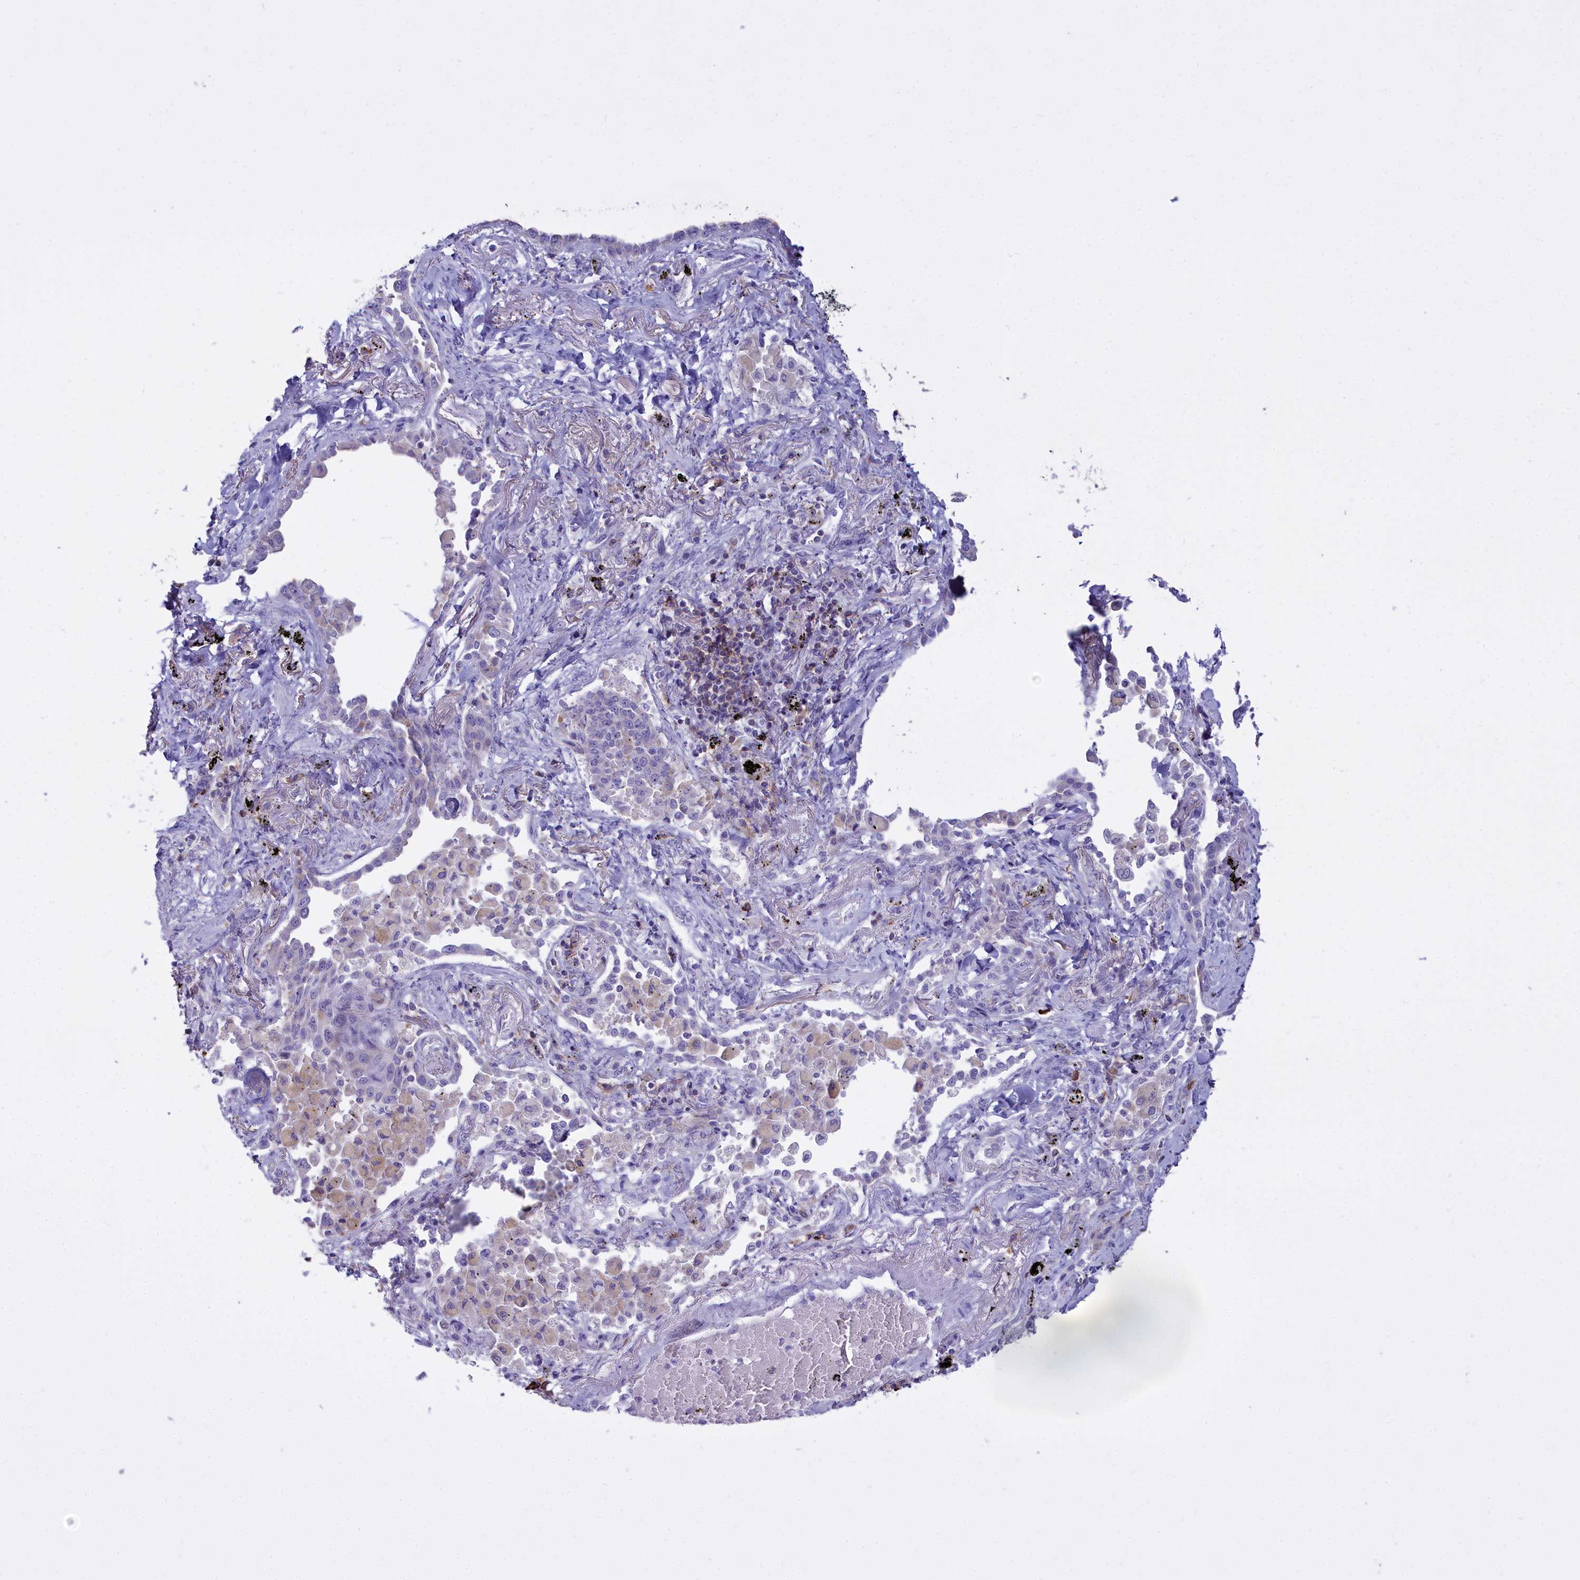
{"staining": {"intensity": "negative", "quantity": "none", "location": "none"}, "tissue": "lung cancer", "cell_type": "Tumor cells", "image_type": "cancer", "snomed": [{"axis": "morphology", "description": "Adenocarcinoma, NOS"}, {"axis": "topography", "description": "Lung"}], "caption": "The image demonstrates no significant staining in tumor cells of adenocarcinoma (lung). The staining was performed using DAB (3,3'-diaminobenzidine) to visualize the protein expression in brown, while the nuclei were stained in blue with hematoxylin (Magnification: 20x).", "gene": "CD5", "patient": {"sex": "male", "age": 67}}